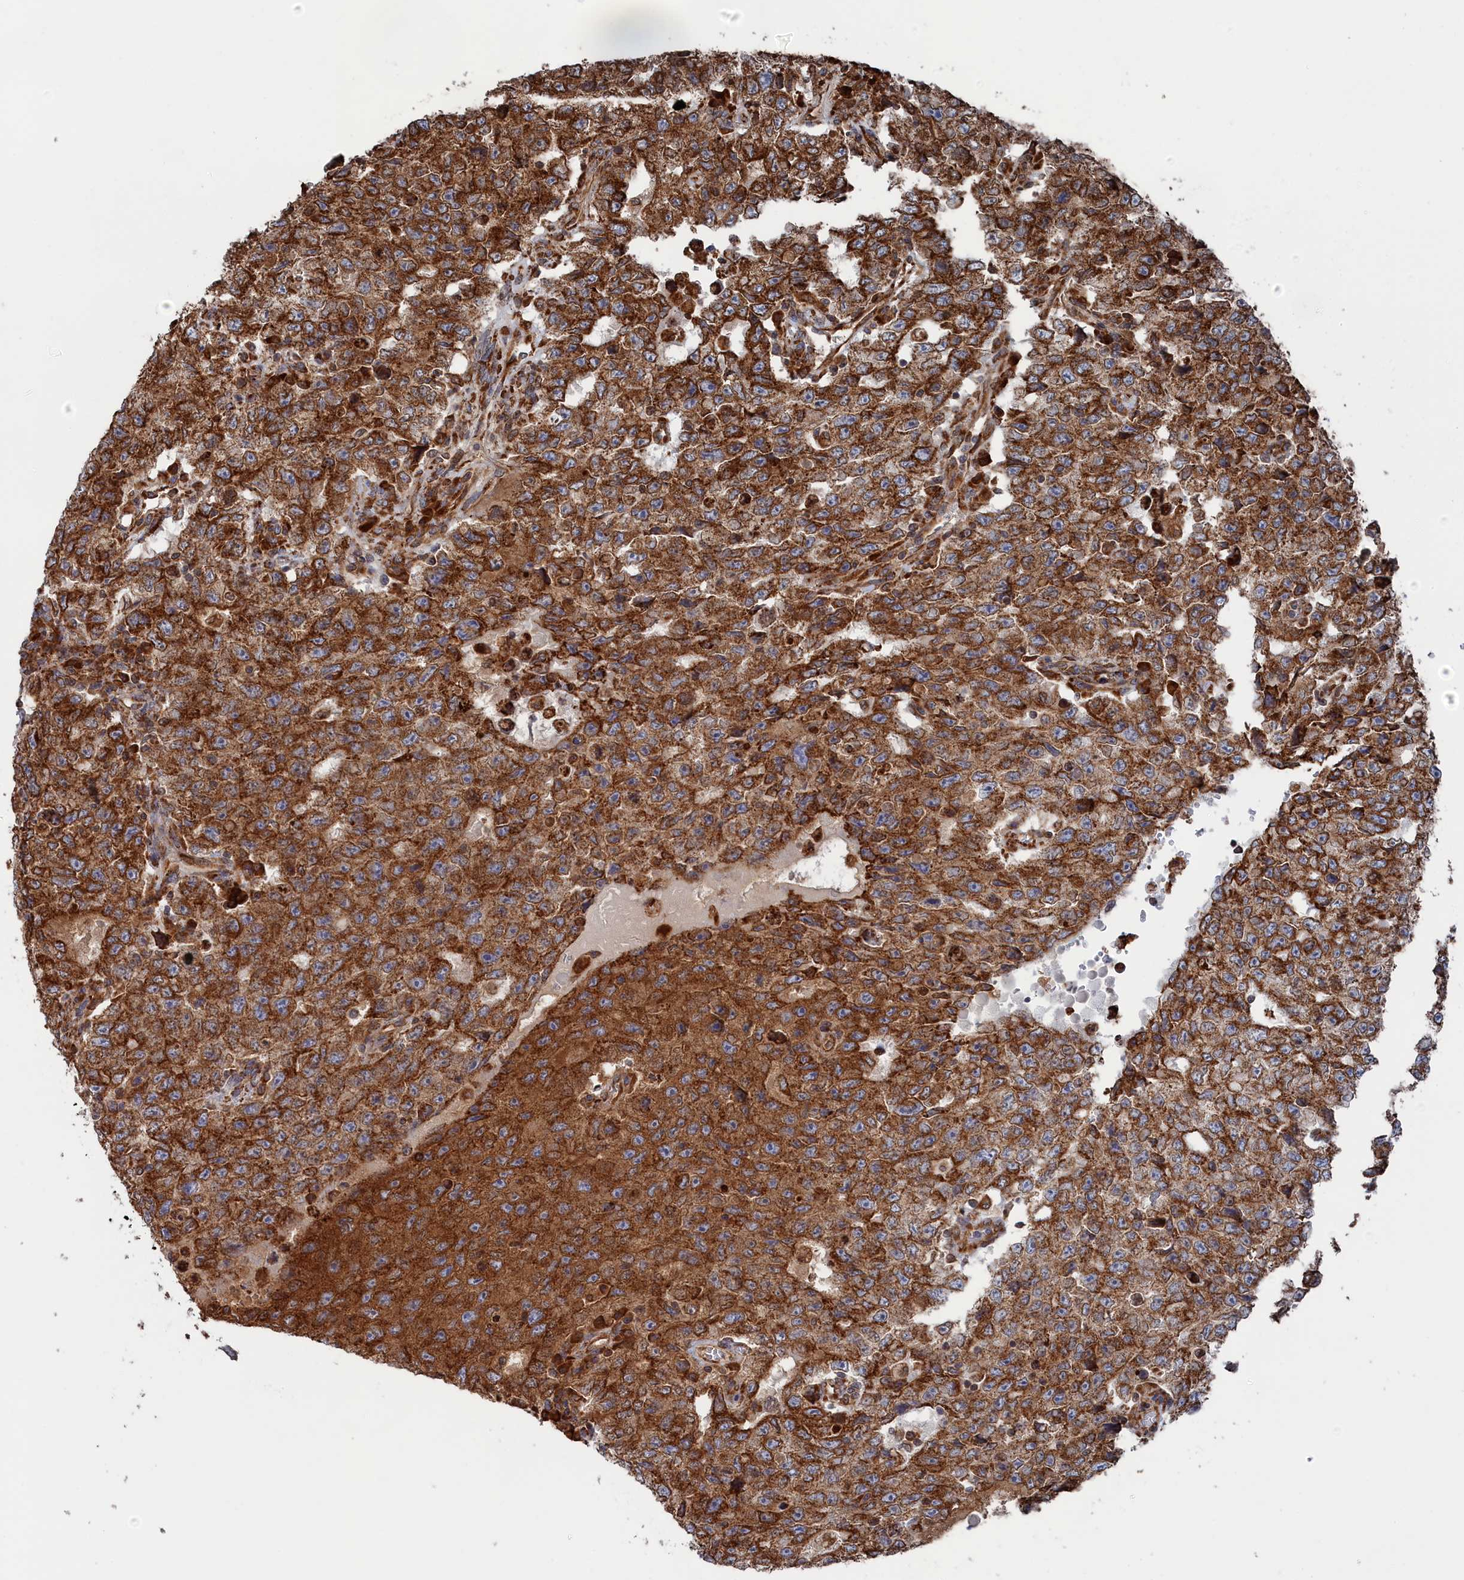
{"staining": {"intensity": "strong", "quantity": ">75%", "location": "cytoplasmic/membranous"}, "tissue": "testis cancer", "cell_type": "Tumor cells", "image_type": "cancer", "snomed": [{"axis": "morphology", "description": "Carcinoma, Embryonal, NOS"}, {"axis": "topography", "description": "Testis"}], "caption": "The histopathology image shows staining of embryonal carcinoma (testis), revealing strong cytoplasmic/membranous protein positivity (brown color) within tumor cells.", "gene": "BPIFB6", "patient": {"sex": "male", "age": 26}}